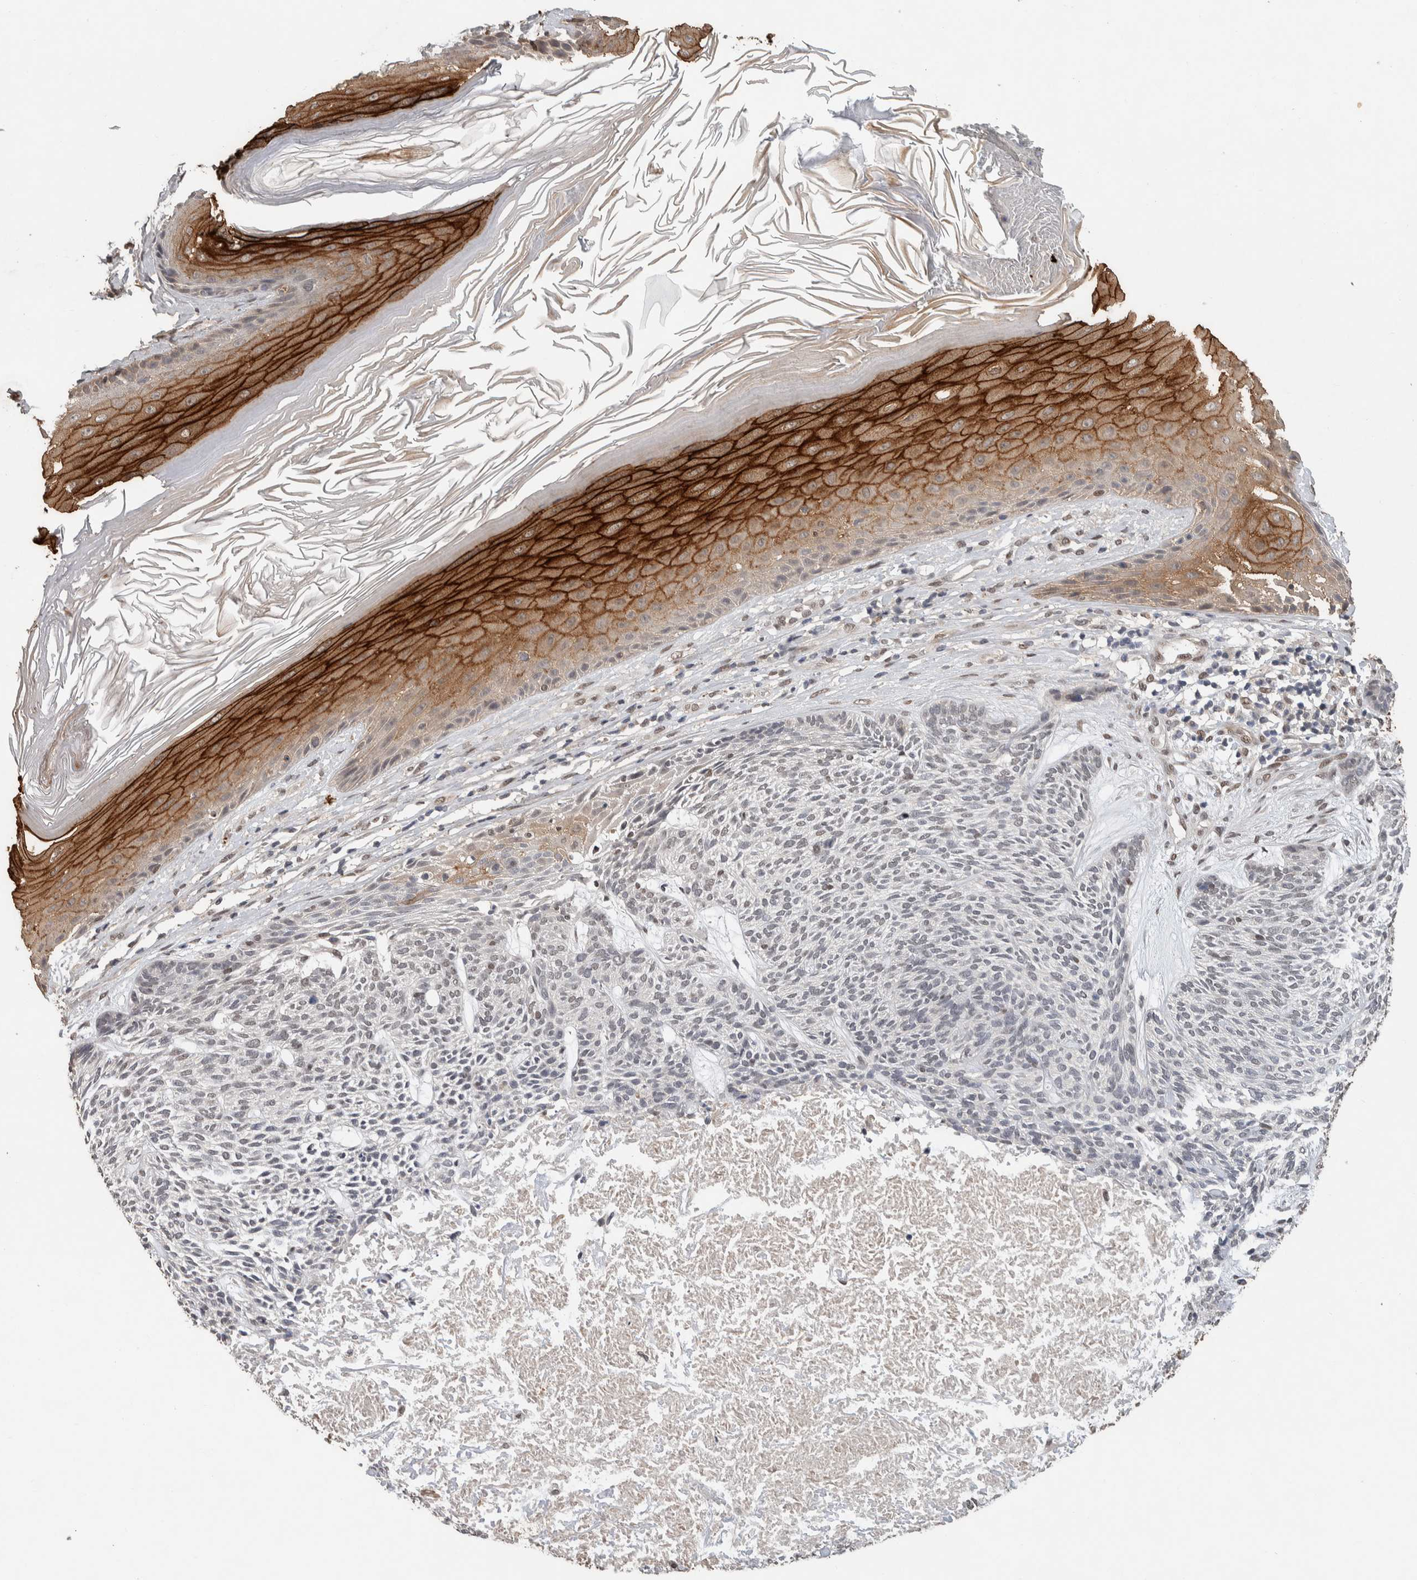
{"staining": {"intensity": "negative", "quantity": "none", "location": "none"}, "tissue": "skin cancer", "cell_type": "Tumor cells", "image_type": "cancer", "snomed": [{"axis": "morphology", "description": "Basal cell carcinoma"}, {"axis": "topography", "description": "Skin"}], "caption": "Protein analysis of basal cell carcinoma (skin) exhibits no significant positivity in tumor cells.", "gene": "CYSRT1", "patient": {"sex": "male", "age": 55}}